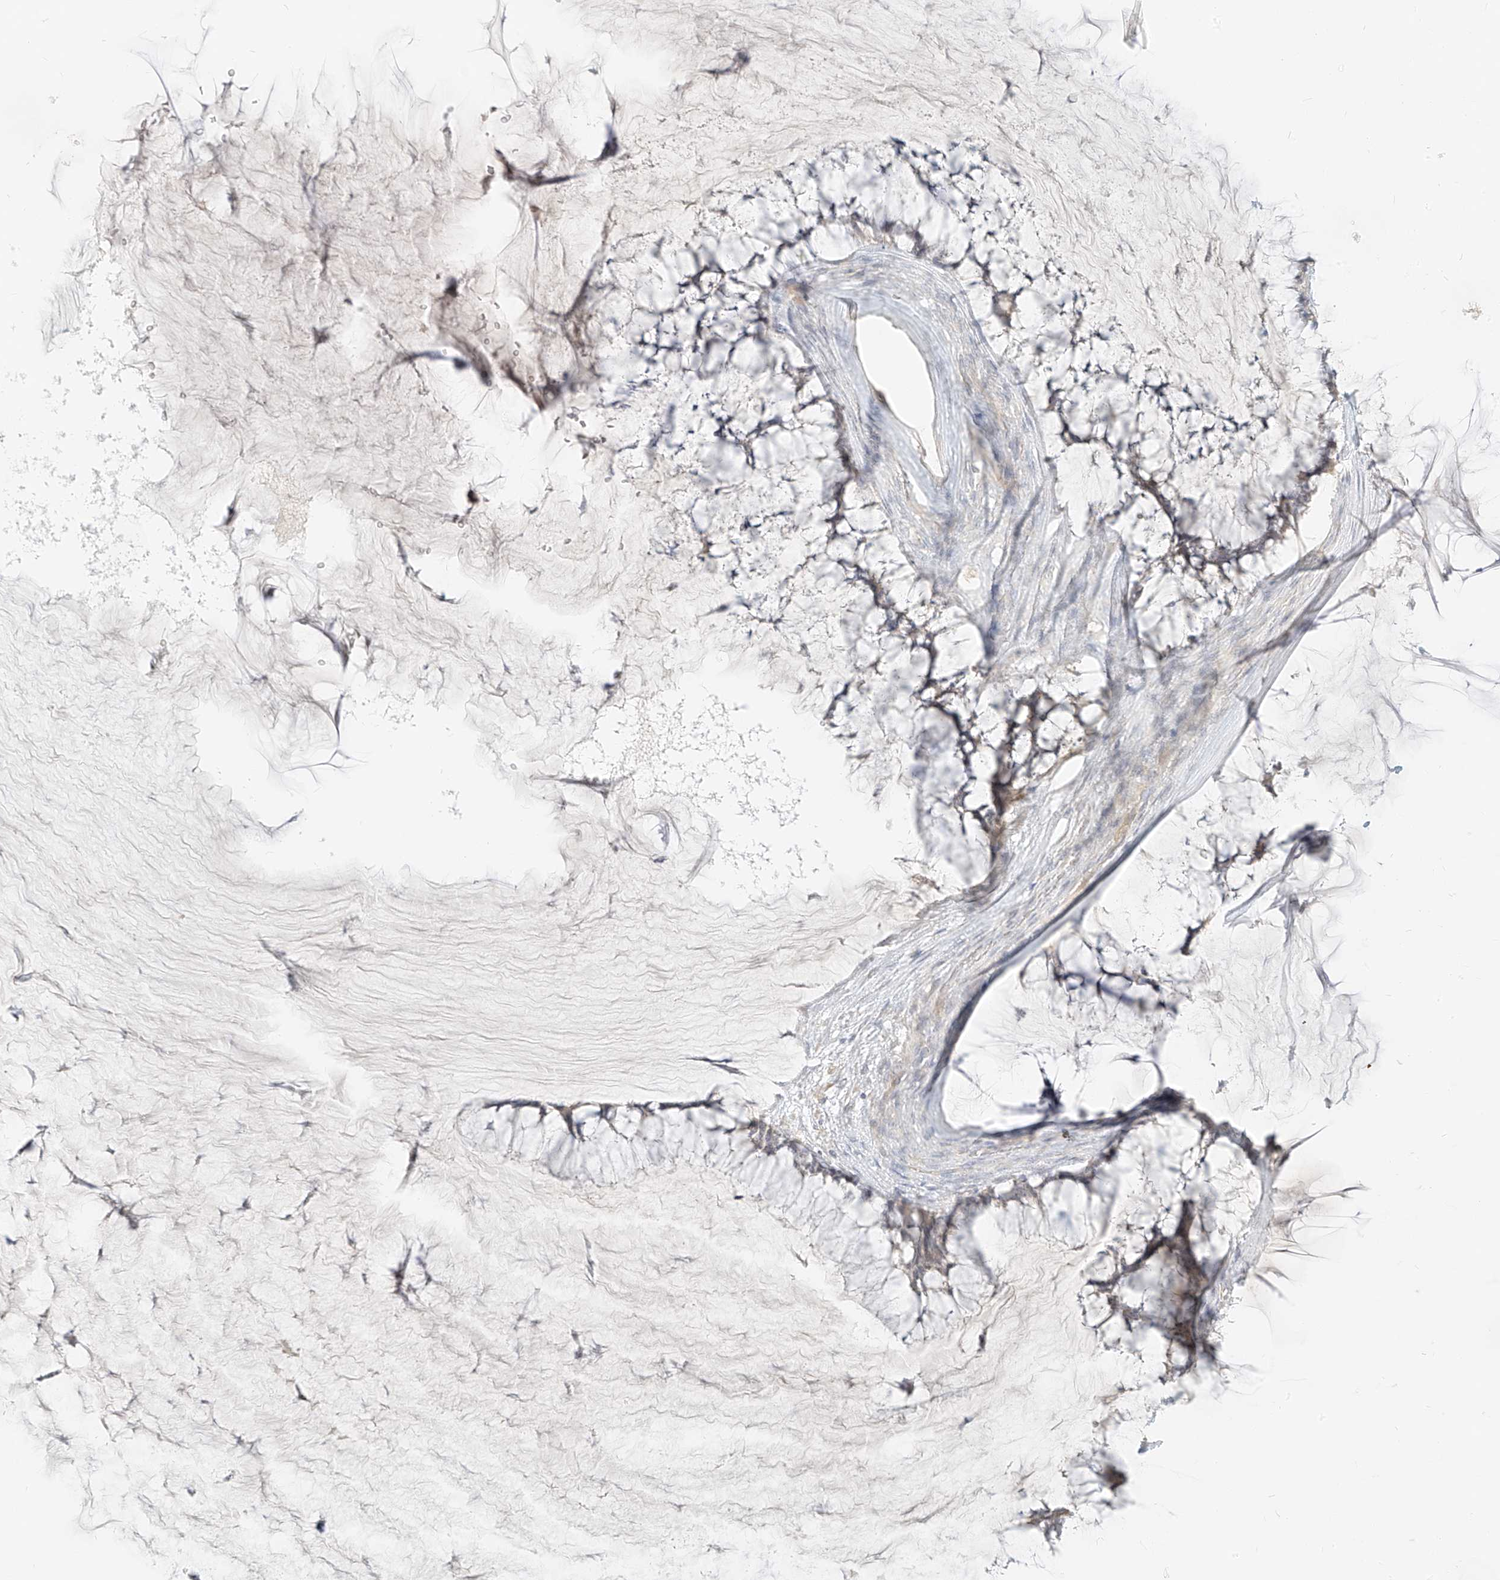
{"staining": {"intensity": "negative", "quantity": "none", "location": "none"}, "tissue": "ovarian cancer", "cell_type": "Tumor cells", "image_type": "cancer", "snomed": [{"axis": "morphology", "description": "Cystadenocarcinoma, mucinous, NOS"}, {"axis": "topography", "description": "Ovary"}], "caption": "Immunohistochemical staining of ovarian cancer exhibits no significant positivity in tumor cells.", "gene": "LIPT1", "patient": {"sex": "female", "age": 42}}